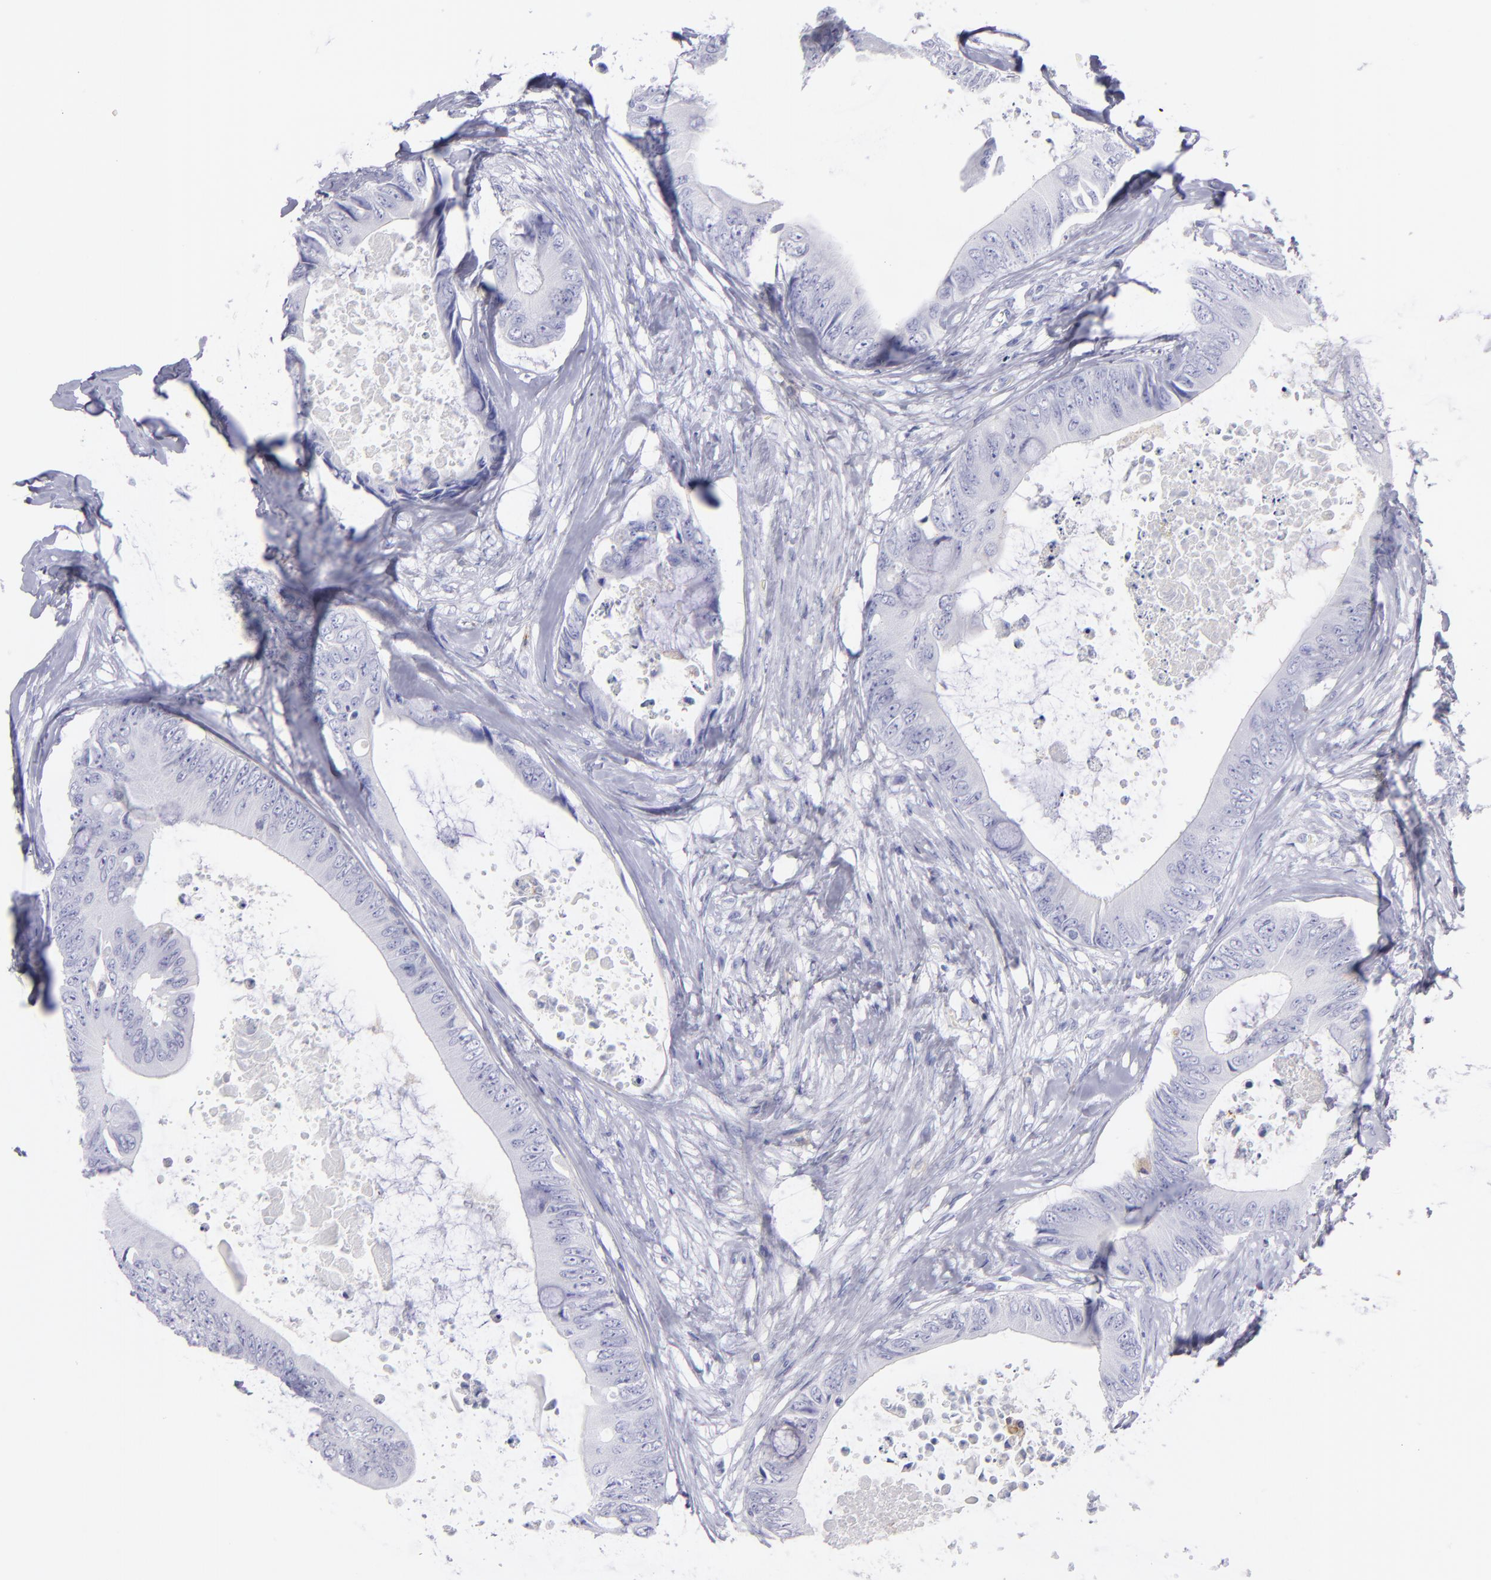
{"staining": {"intensity": "negative", "quantity": "none", "location": "none"}, "tissue": "colorectal cancer", "cell_type": "Tumor cells", "image_type": "cancer", "snomed": [{"axis": "morphology", "description": "Normal tissue, NOS"}, {"axis": "morphology", "description": "Adenocarcinoma, NOS"}, {"axis": "topography", "description": "Rectum"}, {"axis": "topography", "description": "Peripheral nerve tissue"}], "caption": "This photomicrograph is of colorectal cancer stained with IHC to label a protein in brown with the nuclei are counter-stained blue. There is no positivity in tumor cells.", "gene": "CD82", "patient": {"sex": "female", "age": 77}}